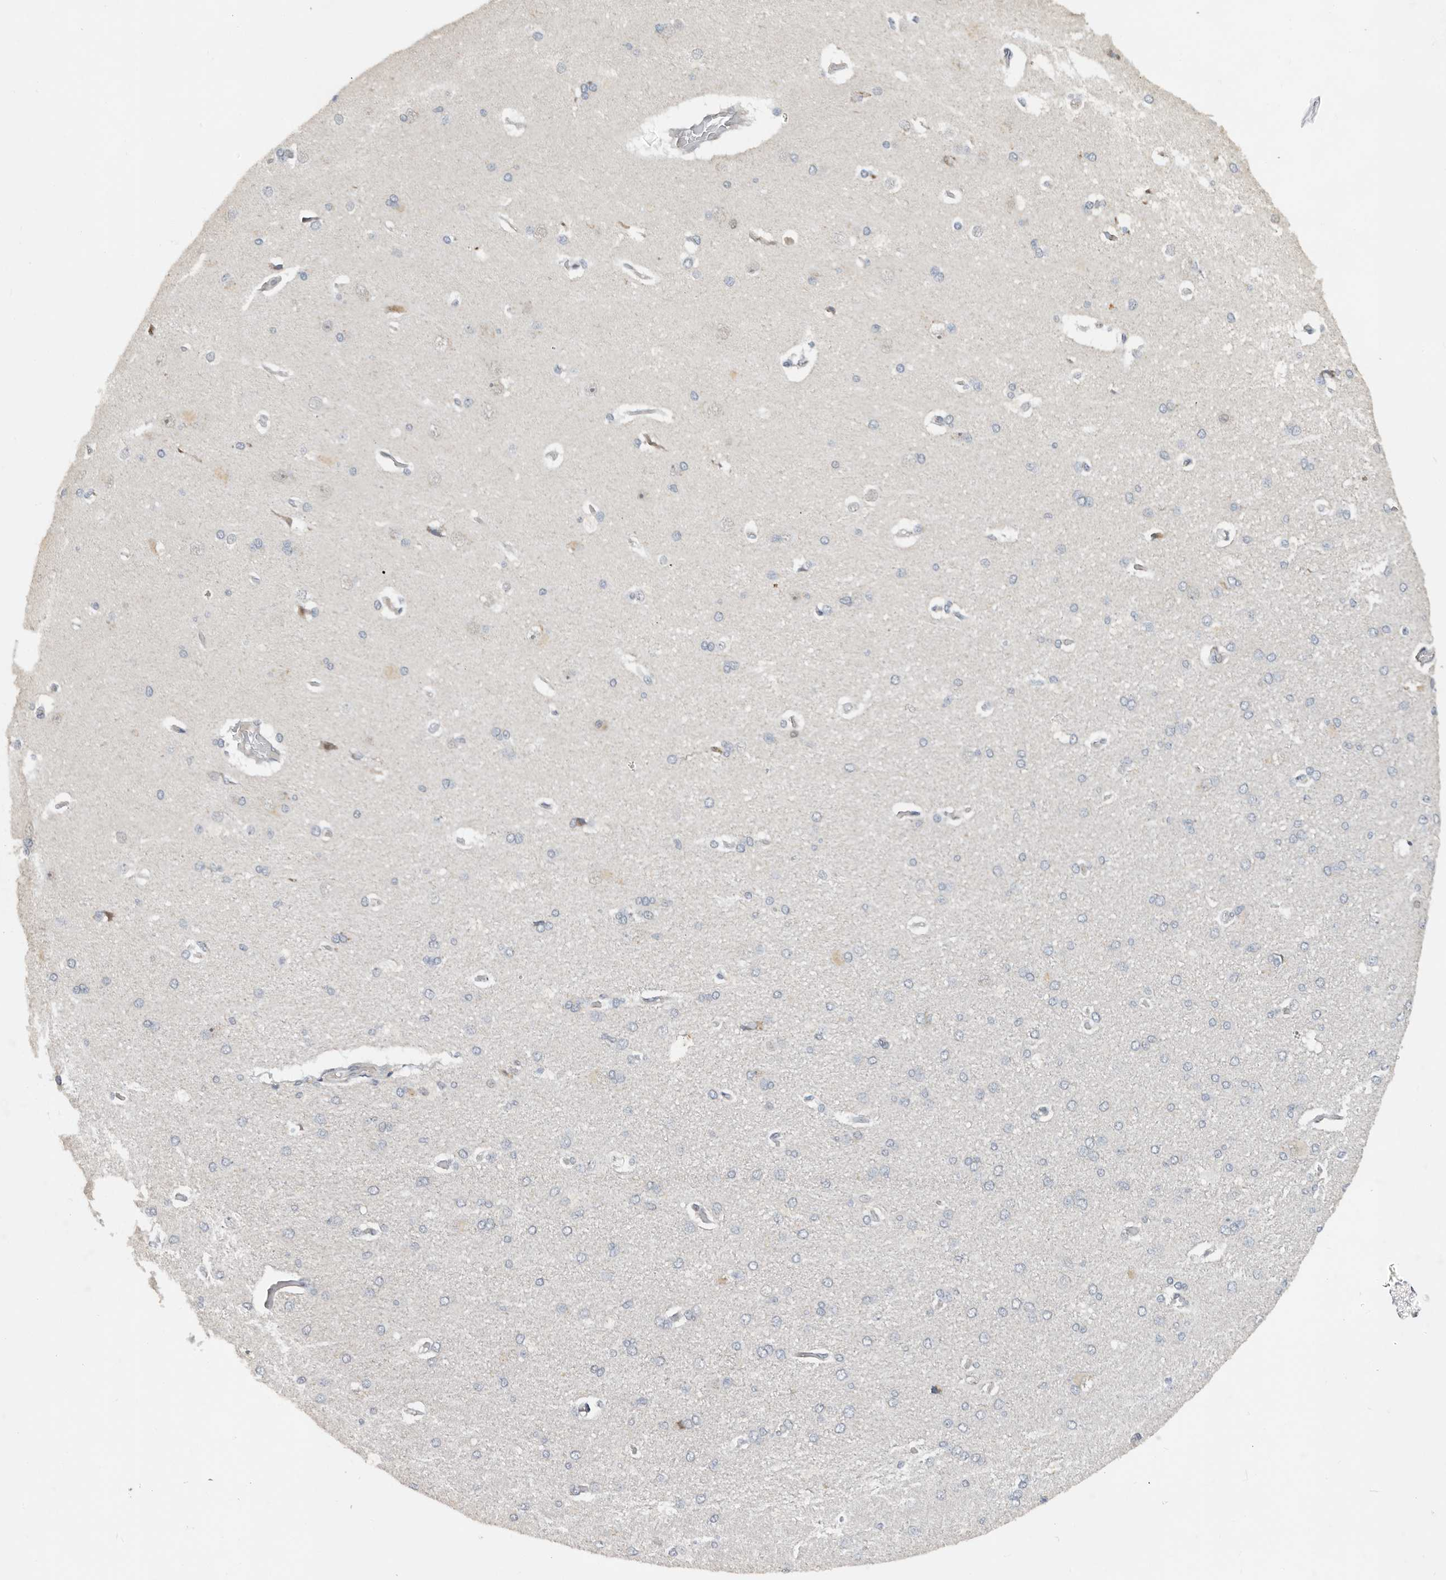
{"staining": {"intensity": "negative", "quantity": "none", "location": "none"}, "tissue": "cerebral cortex", "cell_type": "Endothelial cells", "image_type": "normal", "snomed": [{"axis": "morphology", "description": "Normal tissue, NOS"}, {"axis": "topography", "description": "Cerebral cortex"}], "caption": "Immunohistochemistry histopathology image of unremarkable cerebral cortex: cerebral cortex stained with DAB (3,3'-diaminobenzidine) demonstrates no significant protein expression in endothelial cells.", "gene": "HENMT1", "patient": {"sex": "male", "age": 62}}